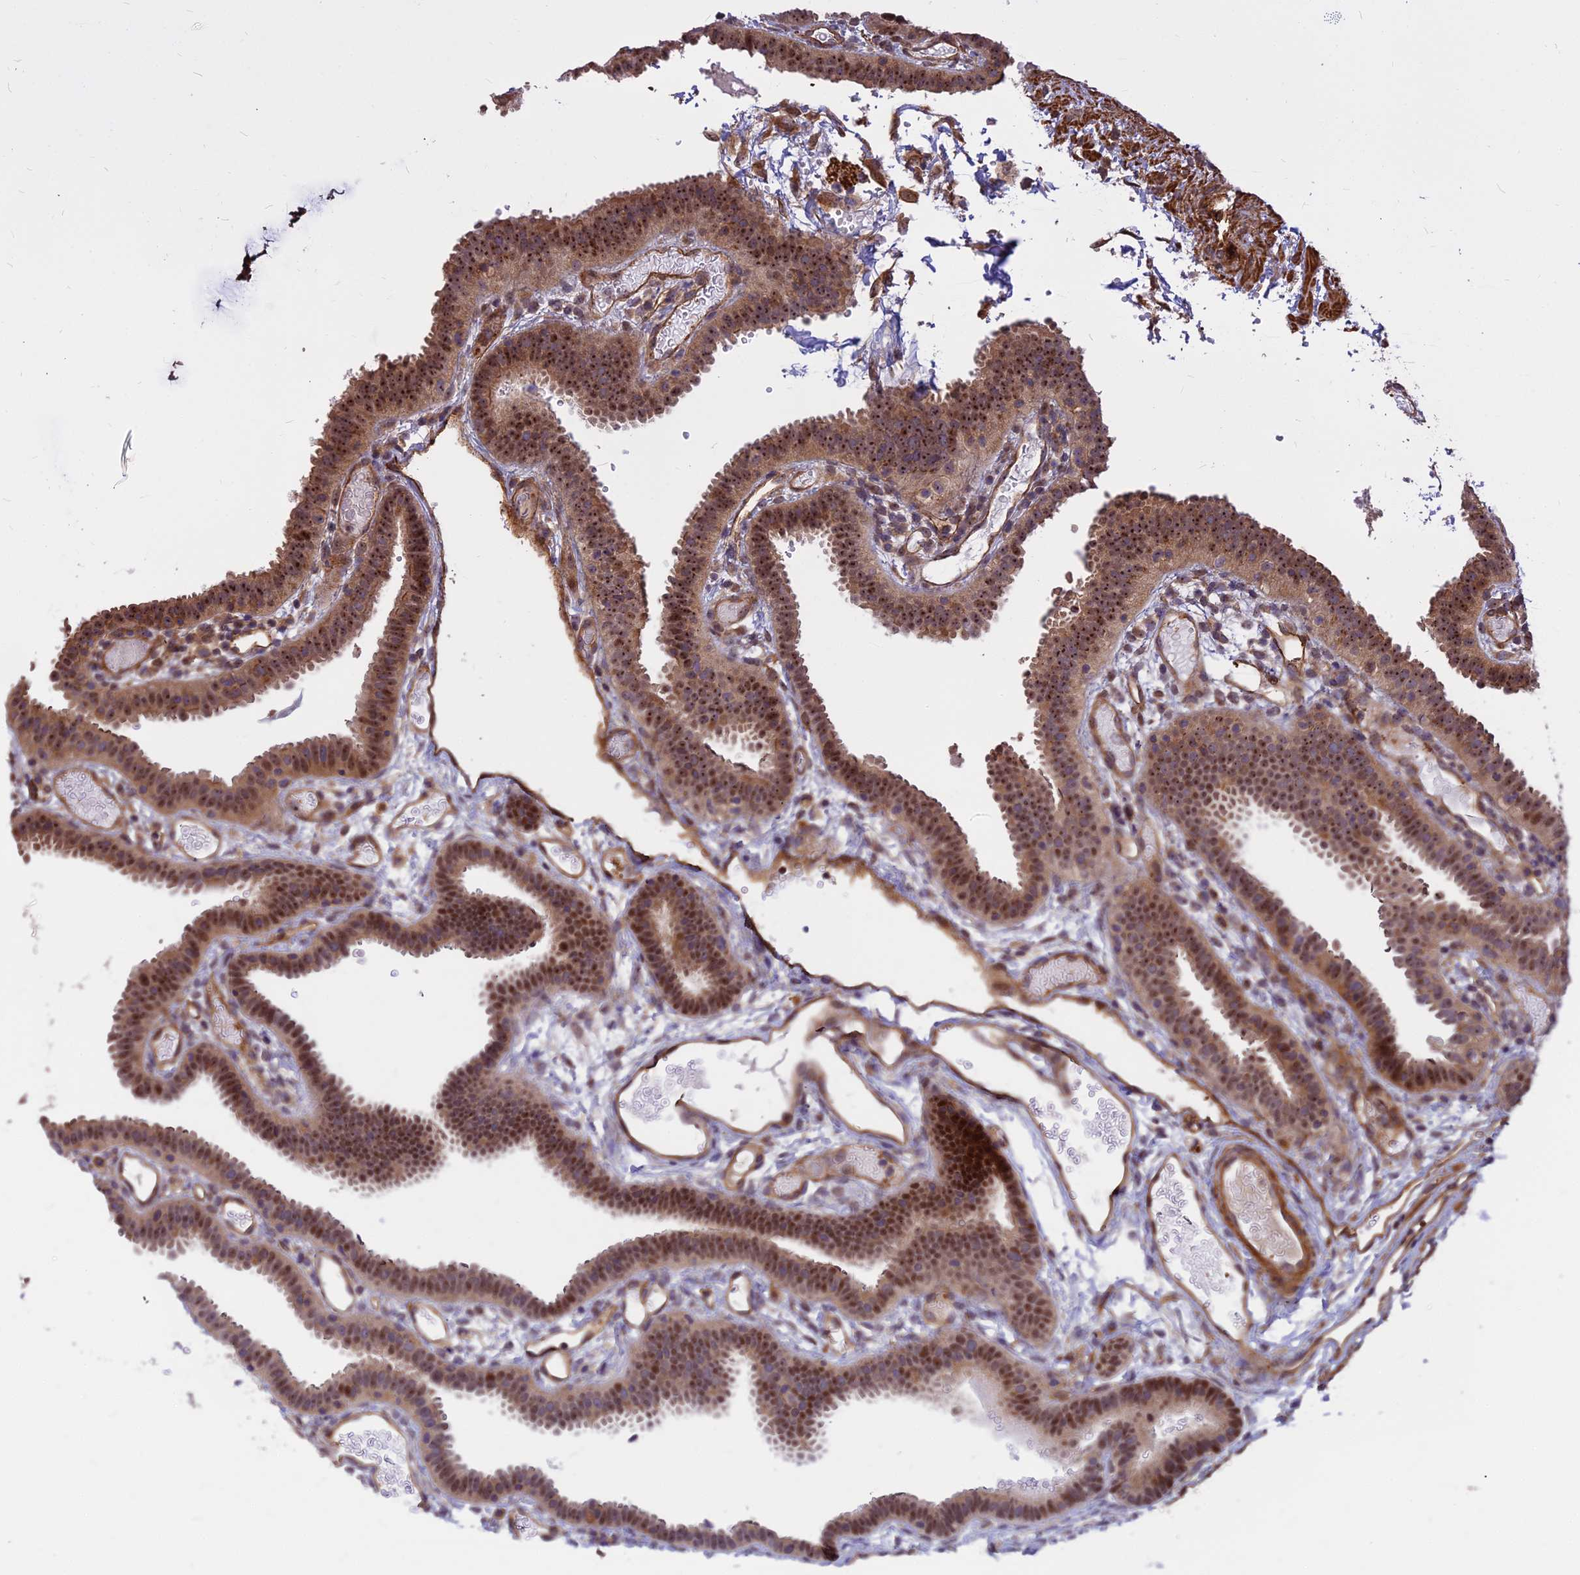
{"staining": {"intensity": "moderate", "quantity": ">75%", "location": "cytoplasmic/membranous,nuclear"}, "tissue": "fallopian tube", "cell_type": "Glandular cells", "image_type": "normal", "snomed": [{"axis": "morphology", "description": "Normal tissue, NOS"}, {"axis": "topography", "description": "Fallopian tube"}], "caption": "Fallopian tube stained for a protein (brown) demonstrates moderate cytoplasmic/membranous,nuclear positive positivity in approximately >75% of glandular cells.", "gene": "TCEA3", "patient": {"sex": "female", "age": 37}}